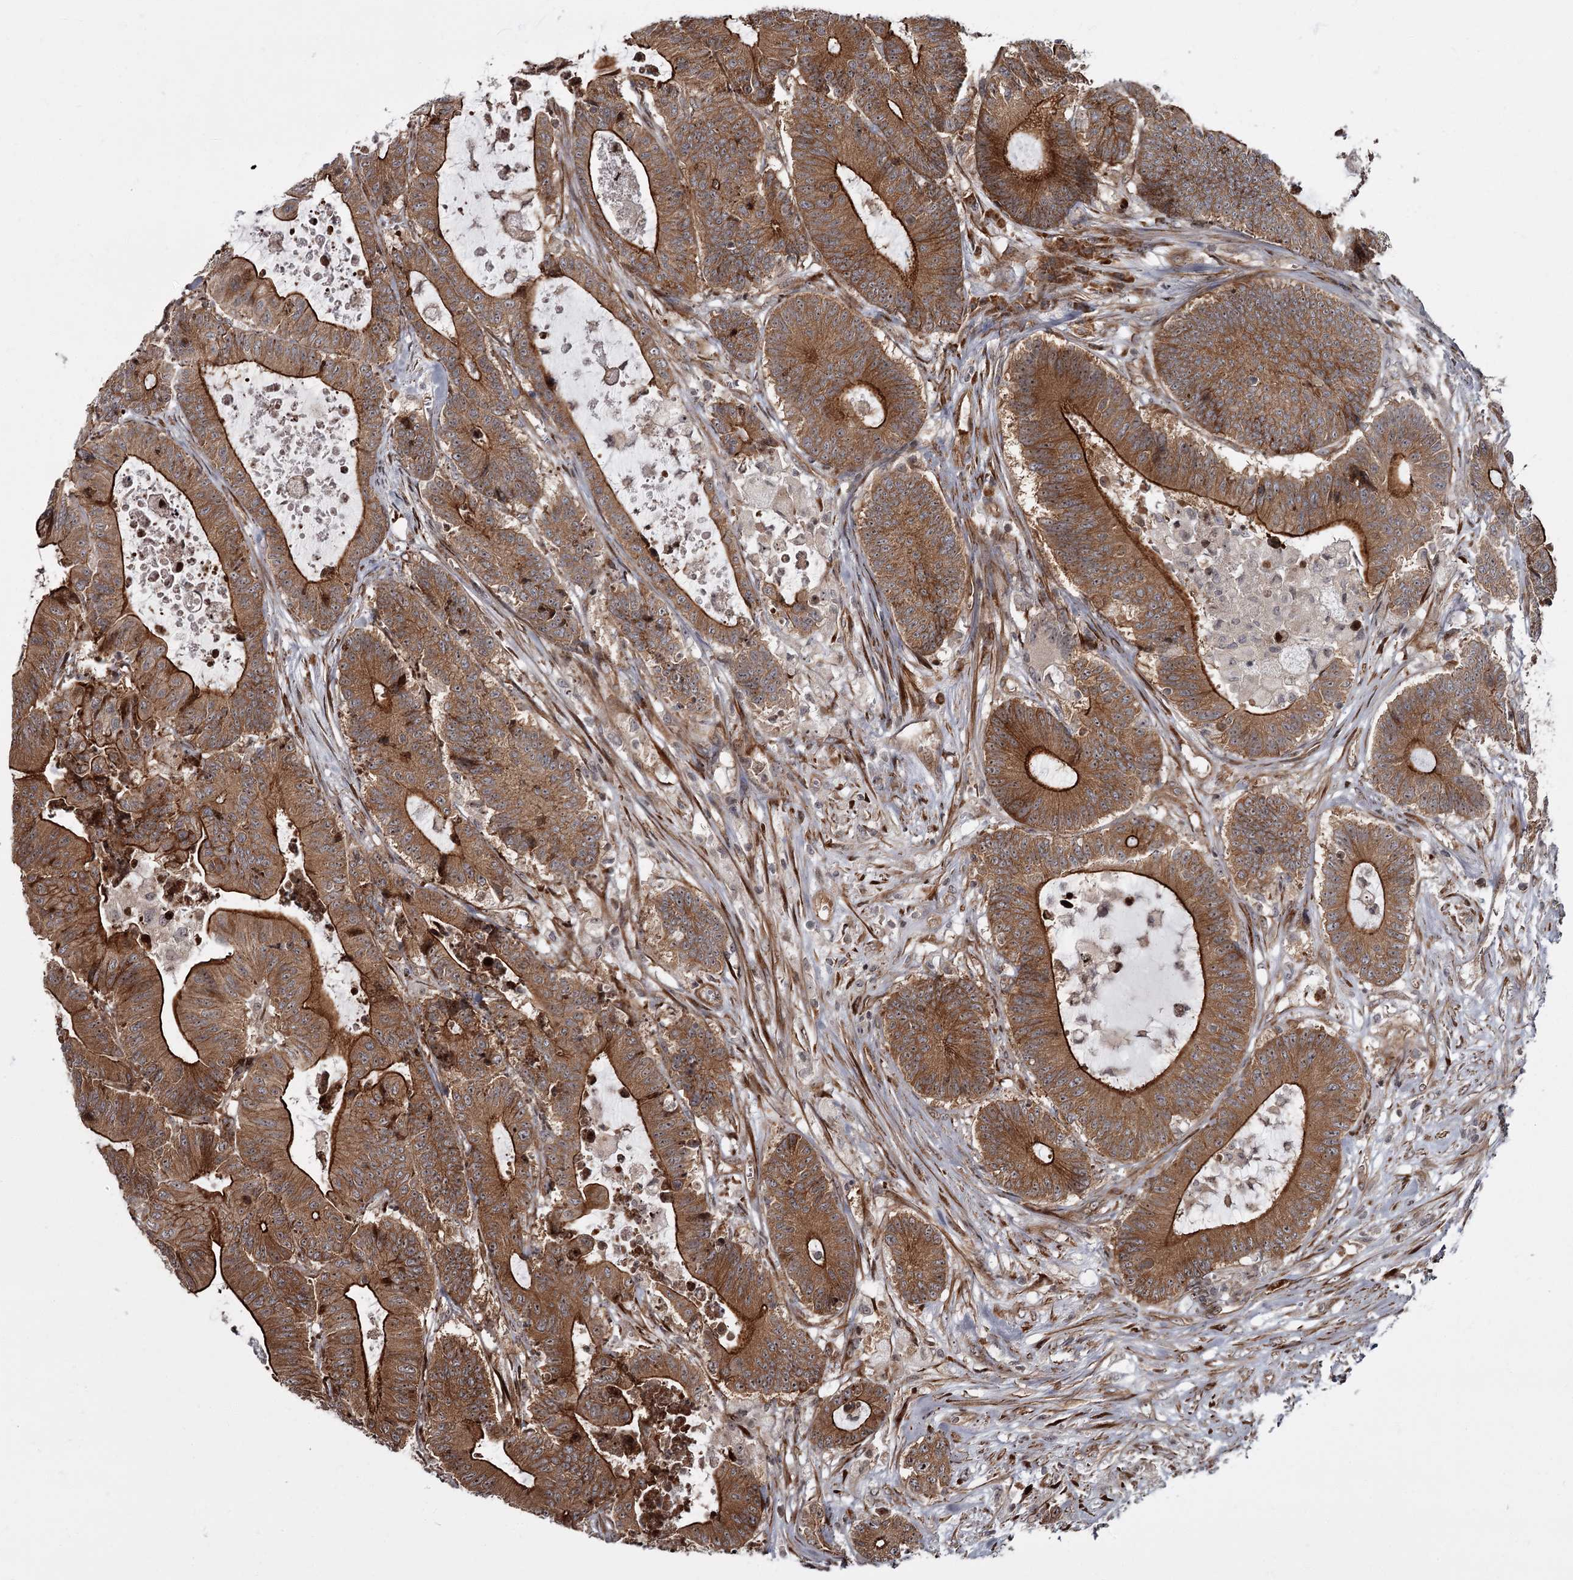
{"staining": {"intensity": "strong", "quantity": ">75%", "location": "cytoplasmic/membranous"}, "tissue": "colorectal cancer", "cell_type": "Tumor cells", "image_type": "cancer", "snomed": [{"axis": "morphology", "description": "Adenocarcinoma, NOS"}, {"axis": "topography", "description": "Colon"}], "caption": "This micrograph displays immunohistochemistry staining of human colorectal cancer (adenocarcinoma), with high strong cytoplasmic/membranous staining in approximately >75% of tumor cells.", "gene": "THAP9", "patient": {"sex": "female", "age": 84}}